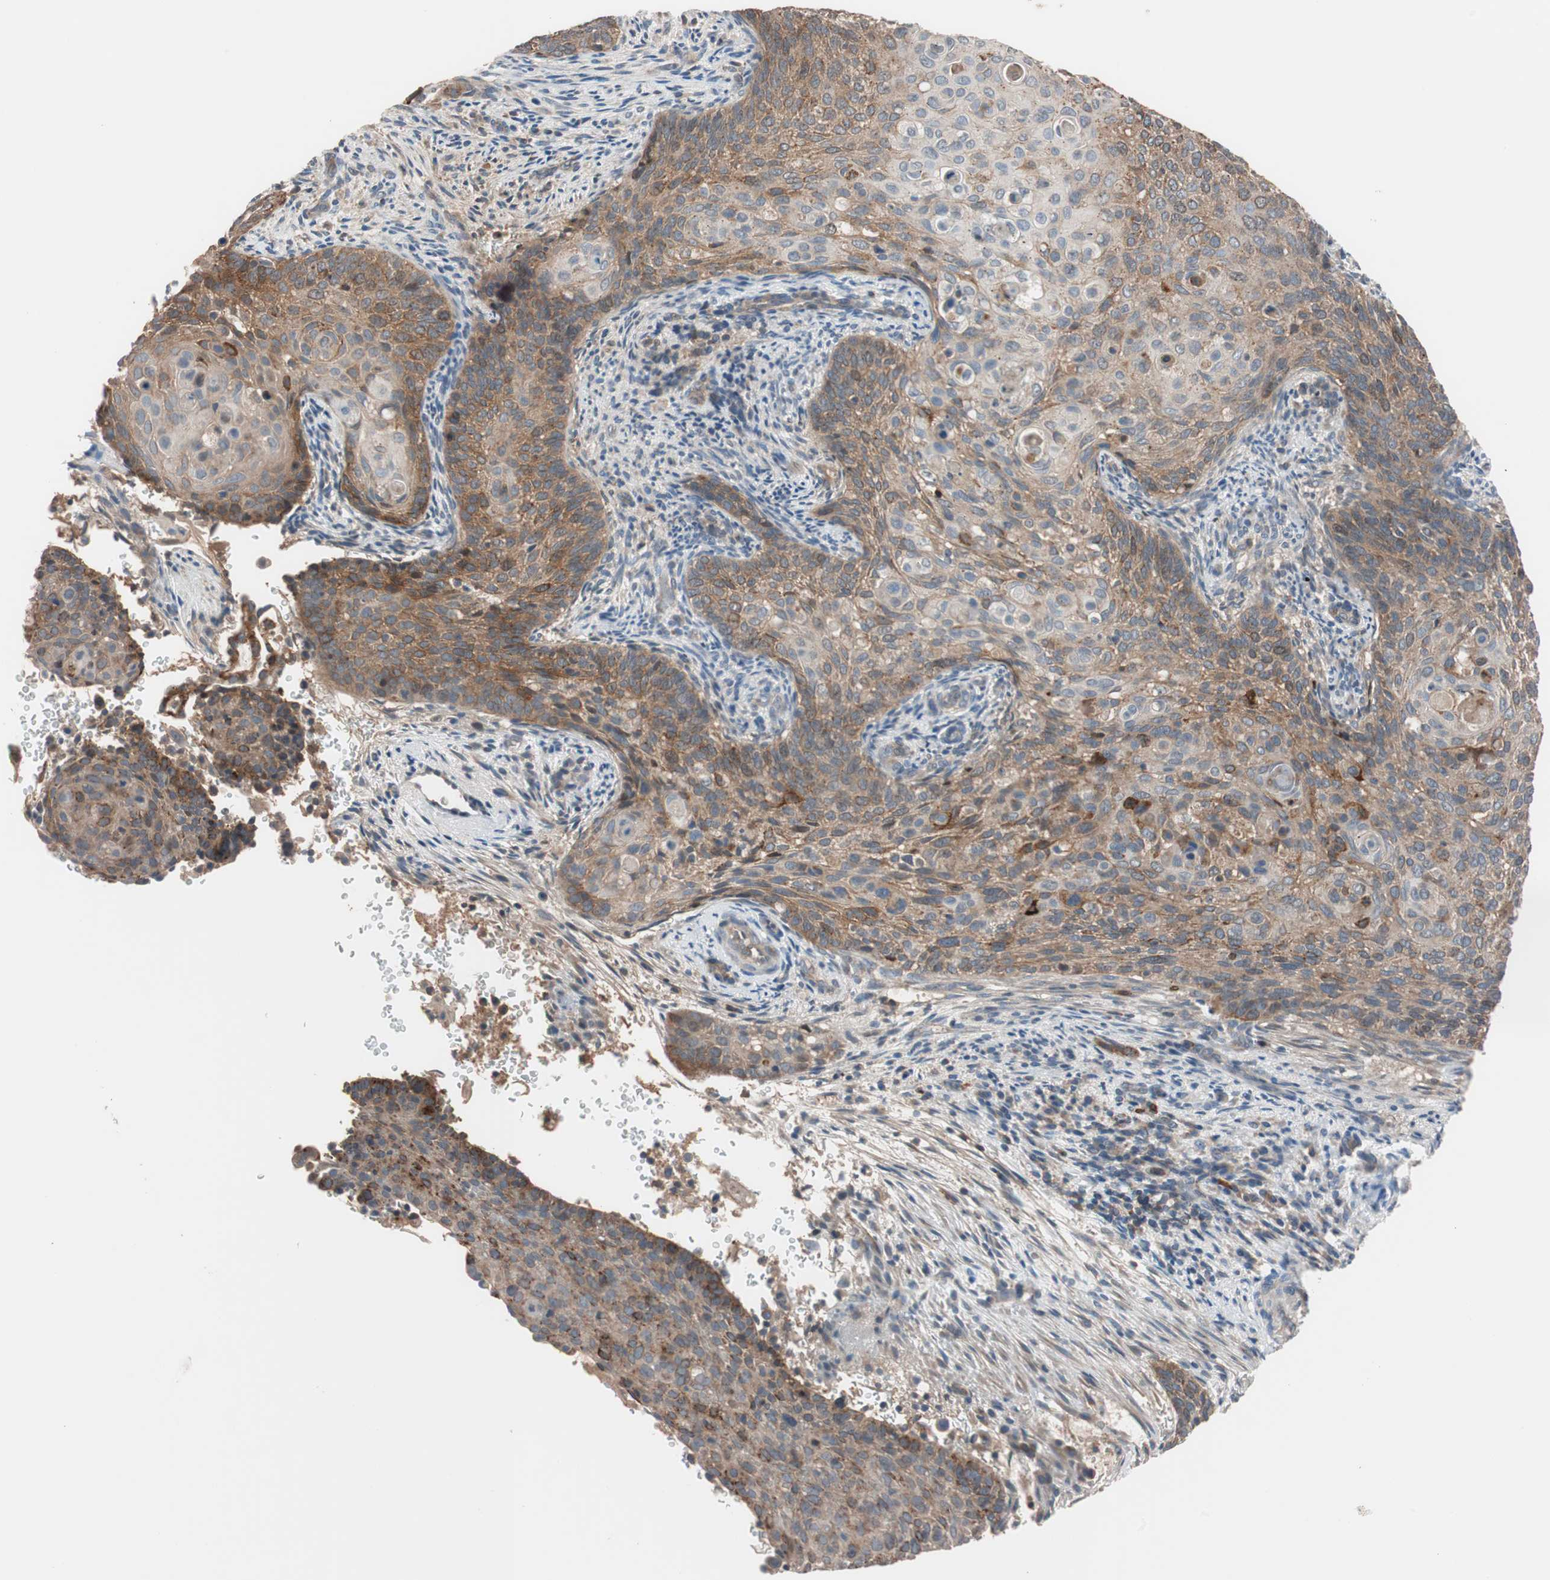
{"staining": {"intensity": "strong", "quantity": ">75%", "location": "cytoplasmic/membranous"}, "tissue": "cervical cancer", "cell_type": "Tumor cells", "image_type": "cancer", "snomed": [{"axis": "morphology", "description": "Squamous cell carcinoma, NOS"}, {"axis": "topography", "description": "Cervix"}], "caption": "Immunohistochemical staining of human cervical squamous cell carcinoma reveals high levels of strong cytoplasmic/membranous protein positivity in about >75% of tumor cells. (DAB IHC, brown staining for protein, blue staining for nuclei).", "gene": "SDC4", "patient": {"sex": "female", "age": 33}}